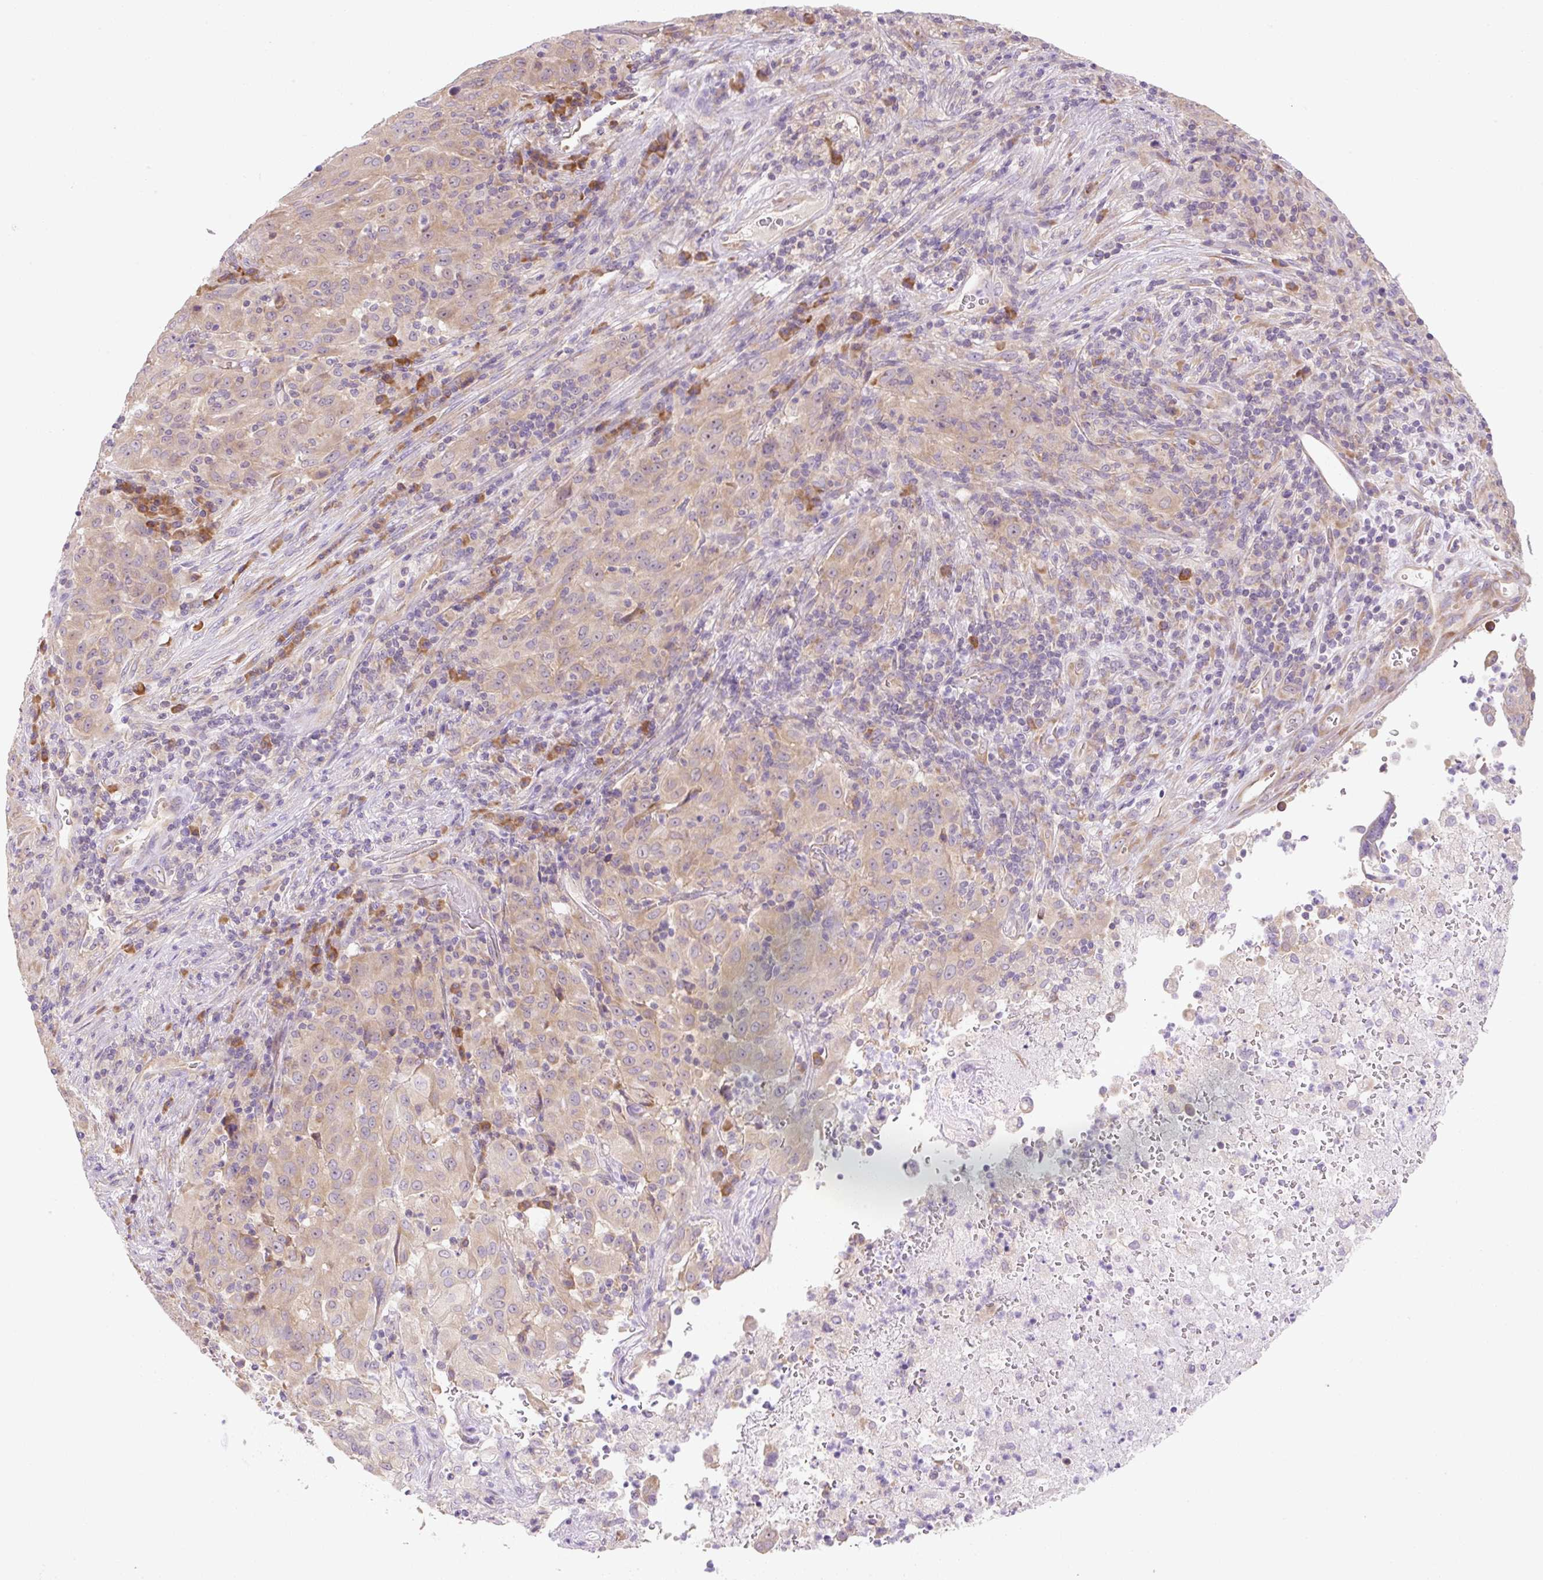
{"staining": {"intensity": "weak", "quantity": ">75%", "location": "cytoplasmic/membranous"}, "tissue": "pancreatic cancer", "cell_type": "Tumor cells", "image_type": "cancer", "snomed": [{"axis": "morphology", "description": "Adenocarcinoma, NOS"}, {"axis": "topography", "description": "Pancreas"}], "caption": "DAB (3,3'-diaminobenzidine) immunohistochemical staining of human pancreatic cancer reveals weak cytoplasmic/membranous protein positivity in about >75% of tumor cells. The protein is stained brown, and the nuclei are stained in blue (DAB IHC with brightfield microscopy, high magnification).", "gene": "RPL18A", "patient": {"sex": "male", "age": 63}}